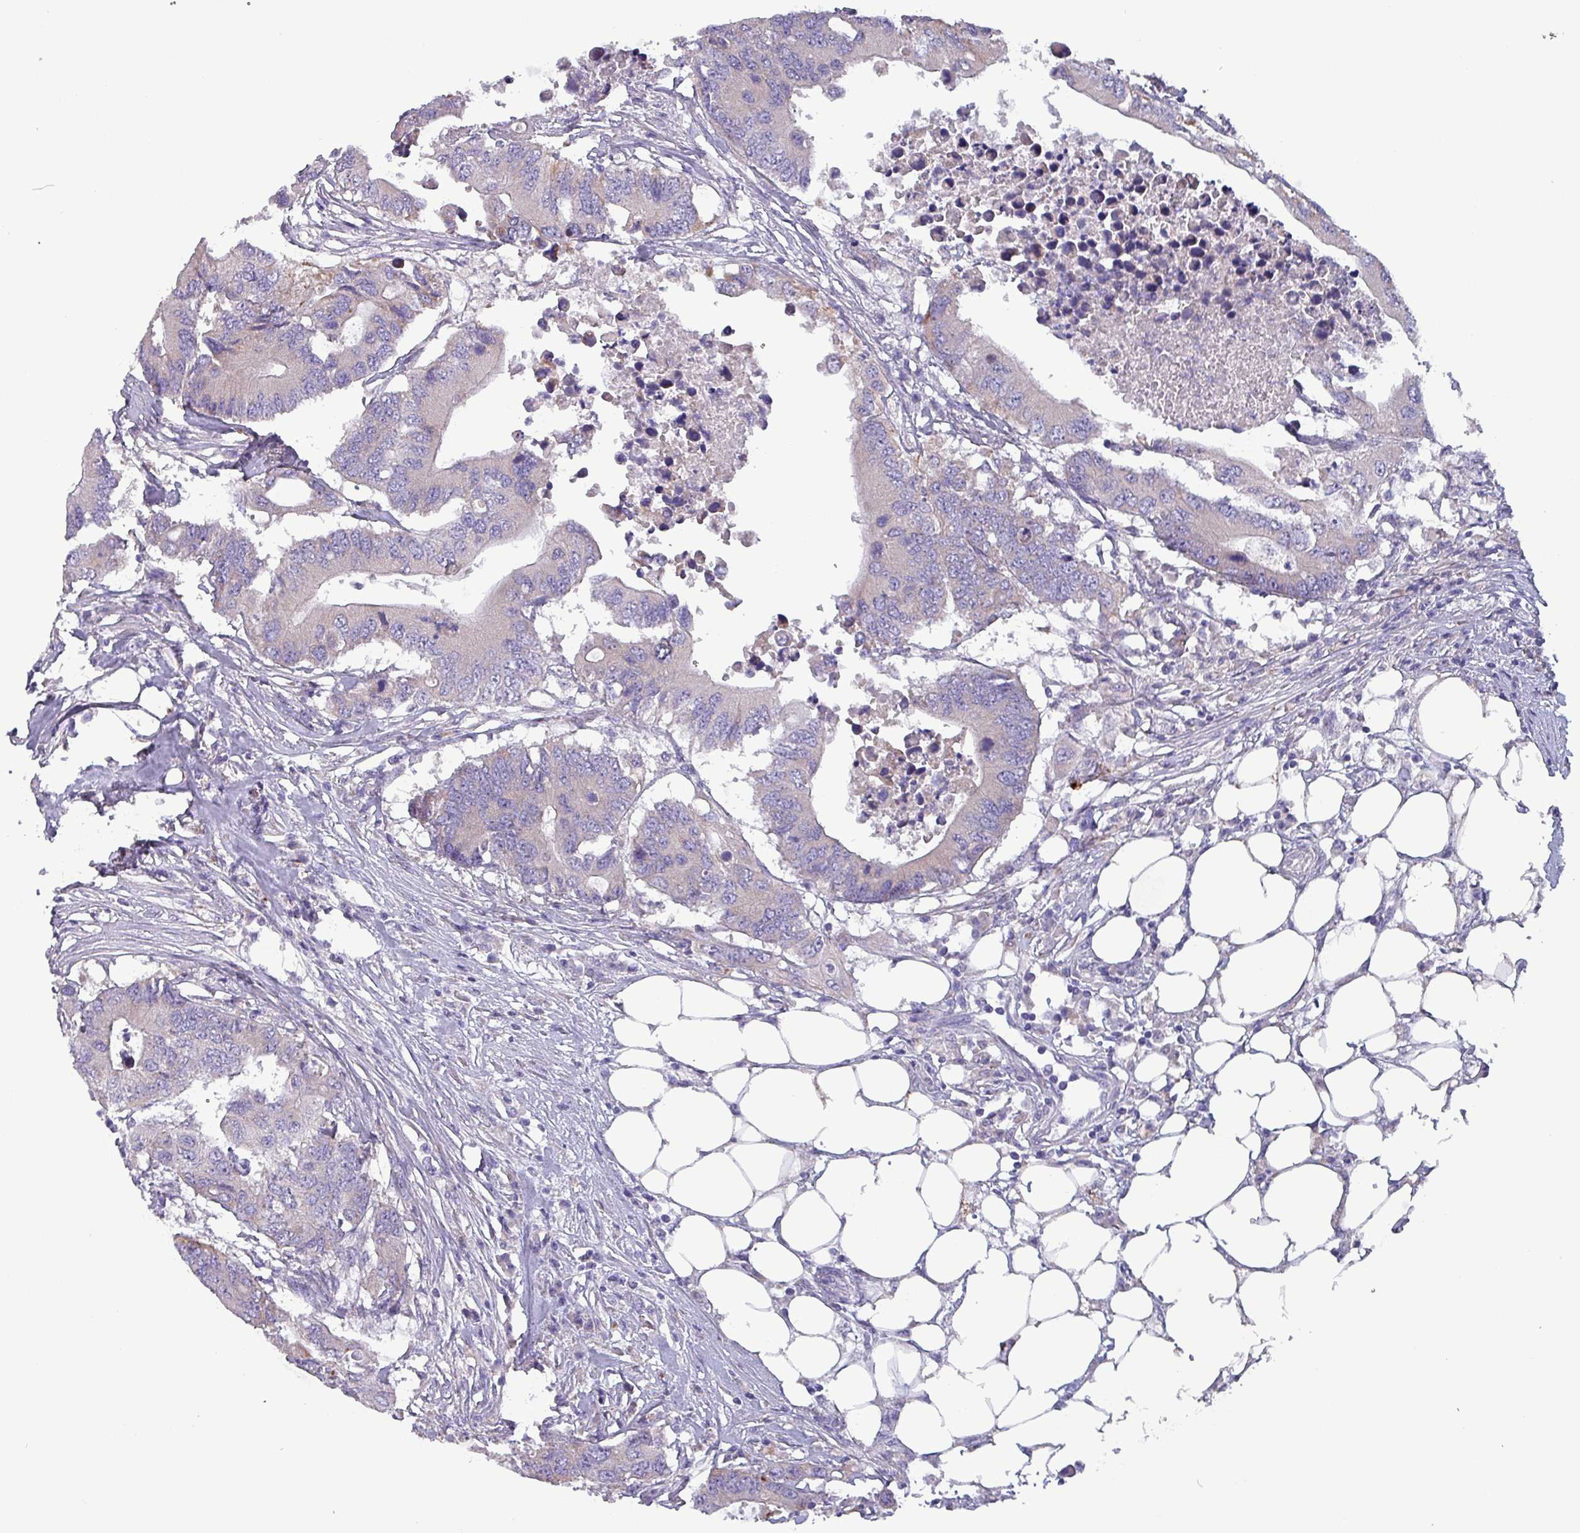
{"staining": {"intensity": "negative", "quantity": "none", "location": "none"}, "tissue": "colorectal cancer", "cell_type": "Tumor cells", "image_type": "cancer", "snomed": [{"axis": "morphology", "description": "Adenocarcinoma, NOS"}, {"axis": "topography", "description": "Colon"}], "caption": "Colorectal adenocarcinoma was stained to show a protein in brown. There is no significant staining in tumor cells. Nuclei are stained in blue.", "gene": "HSD3B7", "patient": {"sex": "male", "age": 71}}